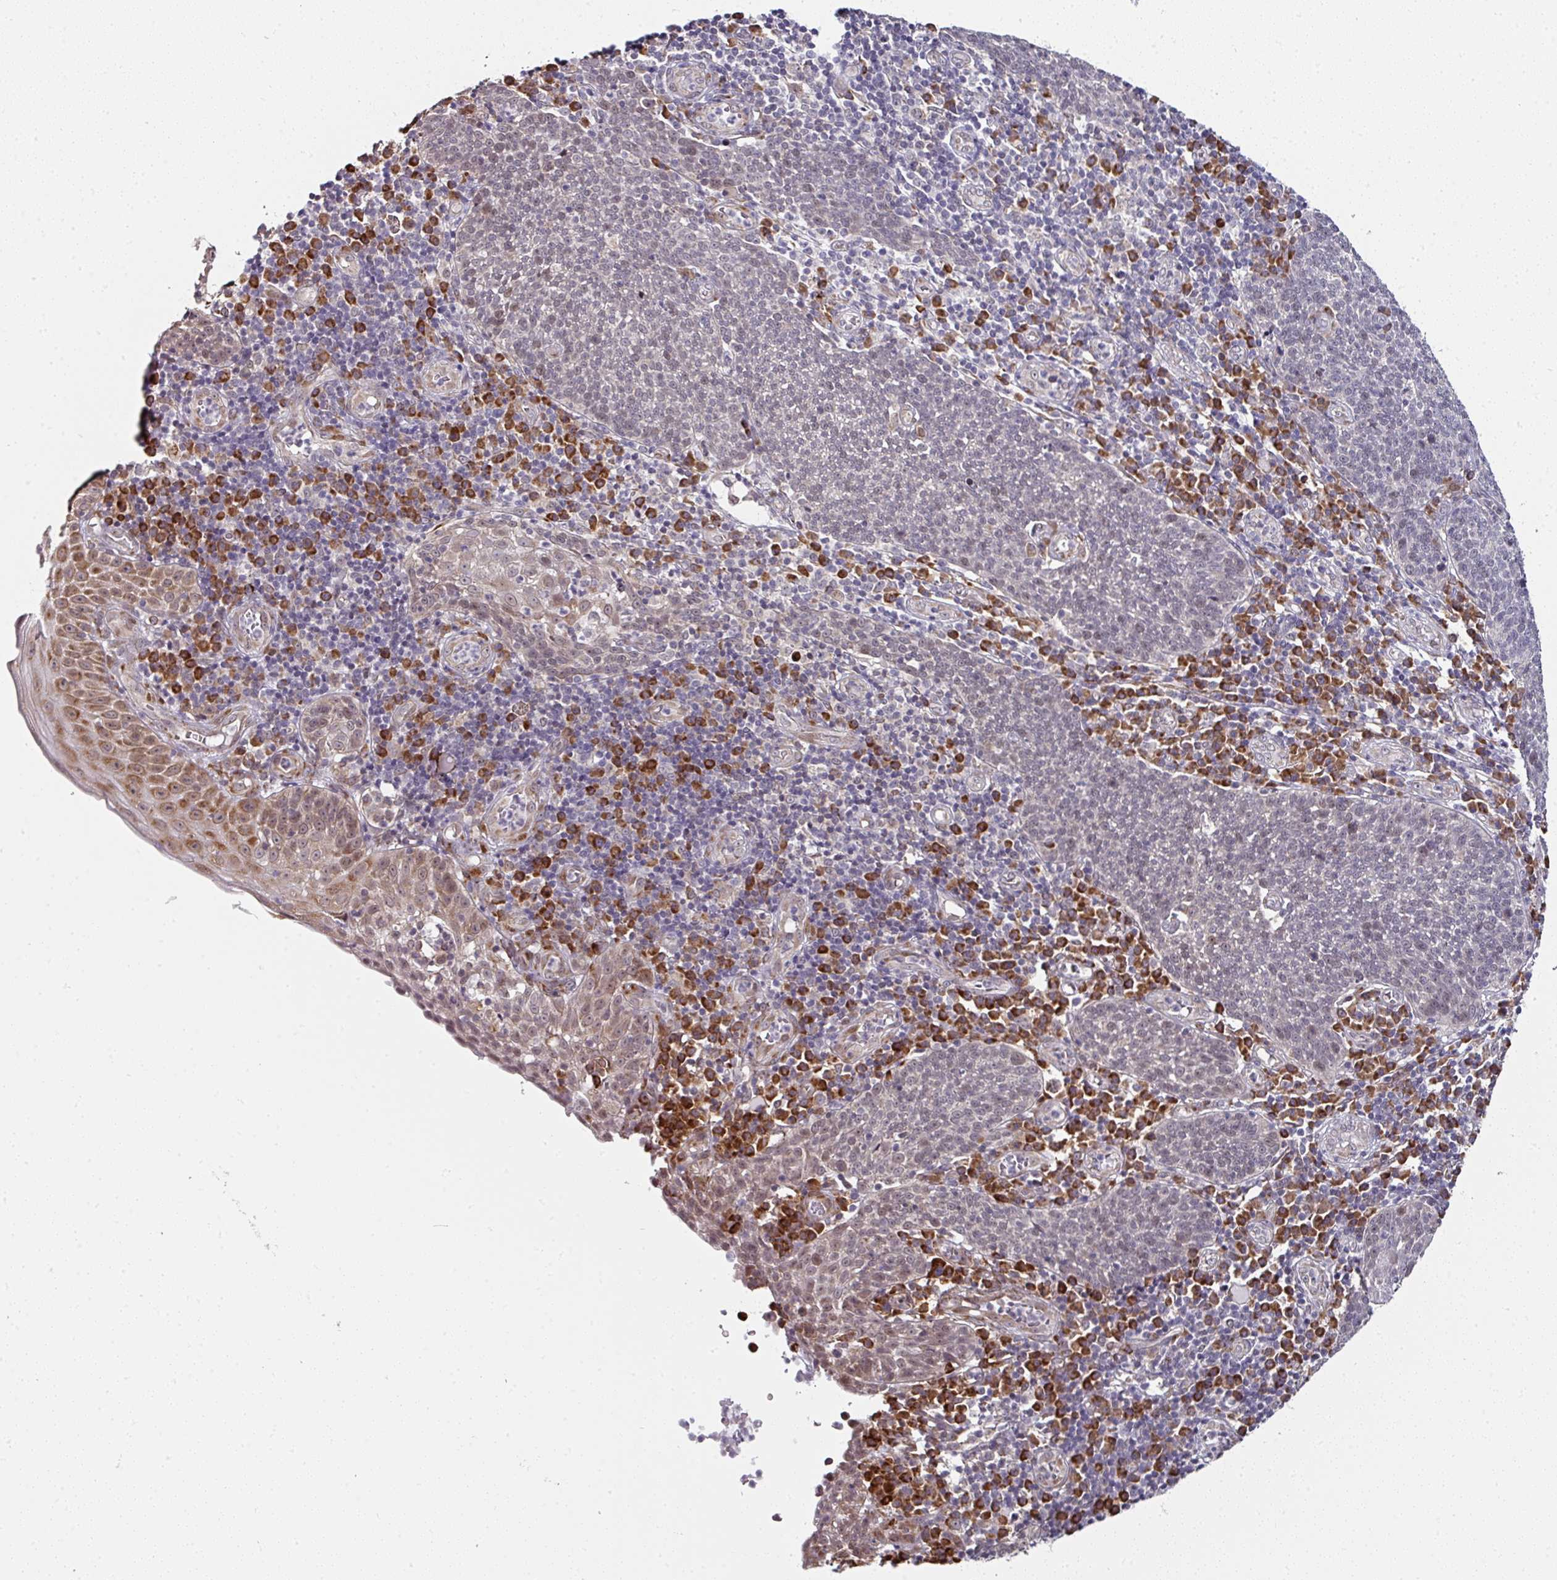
{"staining": {"intensity": "negative", "quantity": "none", "location": "none"}, "tissue": "cervical cancer", "cell_type": "Tumor cells", "image_type": "cancer", "snomed": [{"axis": "morphology", "description": "Squamous cell carcinoma, NOS"}, {"axis": "topography", "description": "Cervix"}], "caption": "Image shows no significant protein expression in tumor cells of cervical cancer. (Stains: DAB (3,3'-diaminobenzidine) immunohistochemistry with hematoxylin counter stain, Microscopy: brightfield microscopy at high magnification).", "gene": "APOLD1", "patient": {"sex": "female", "age": 34}}